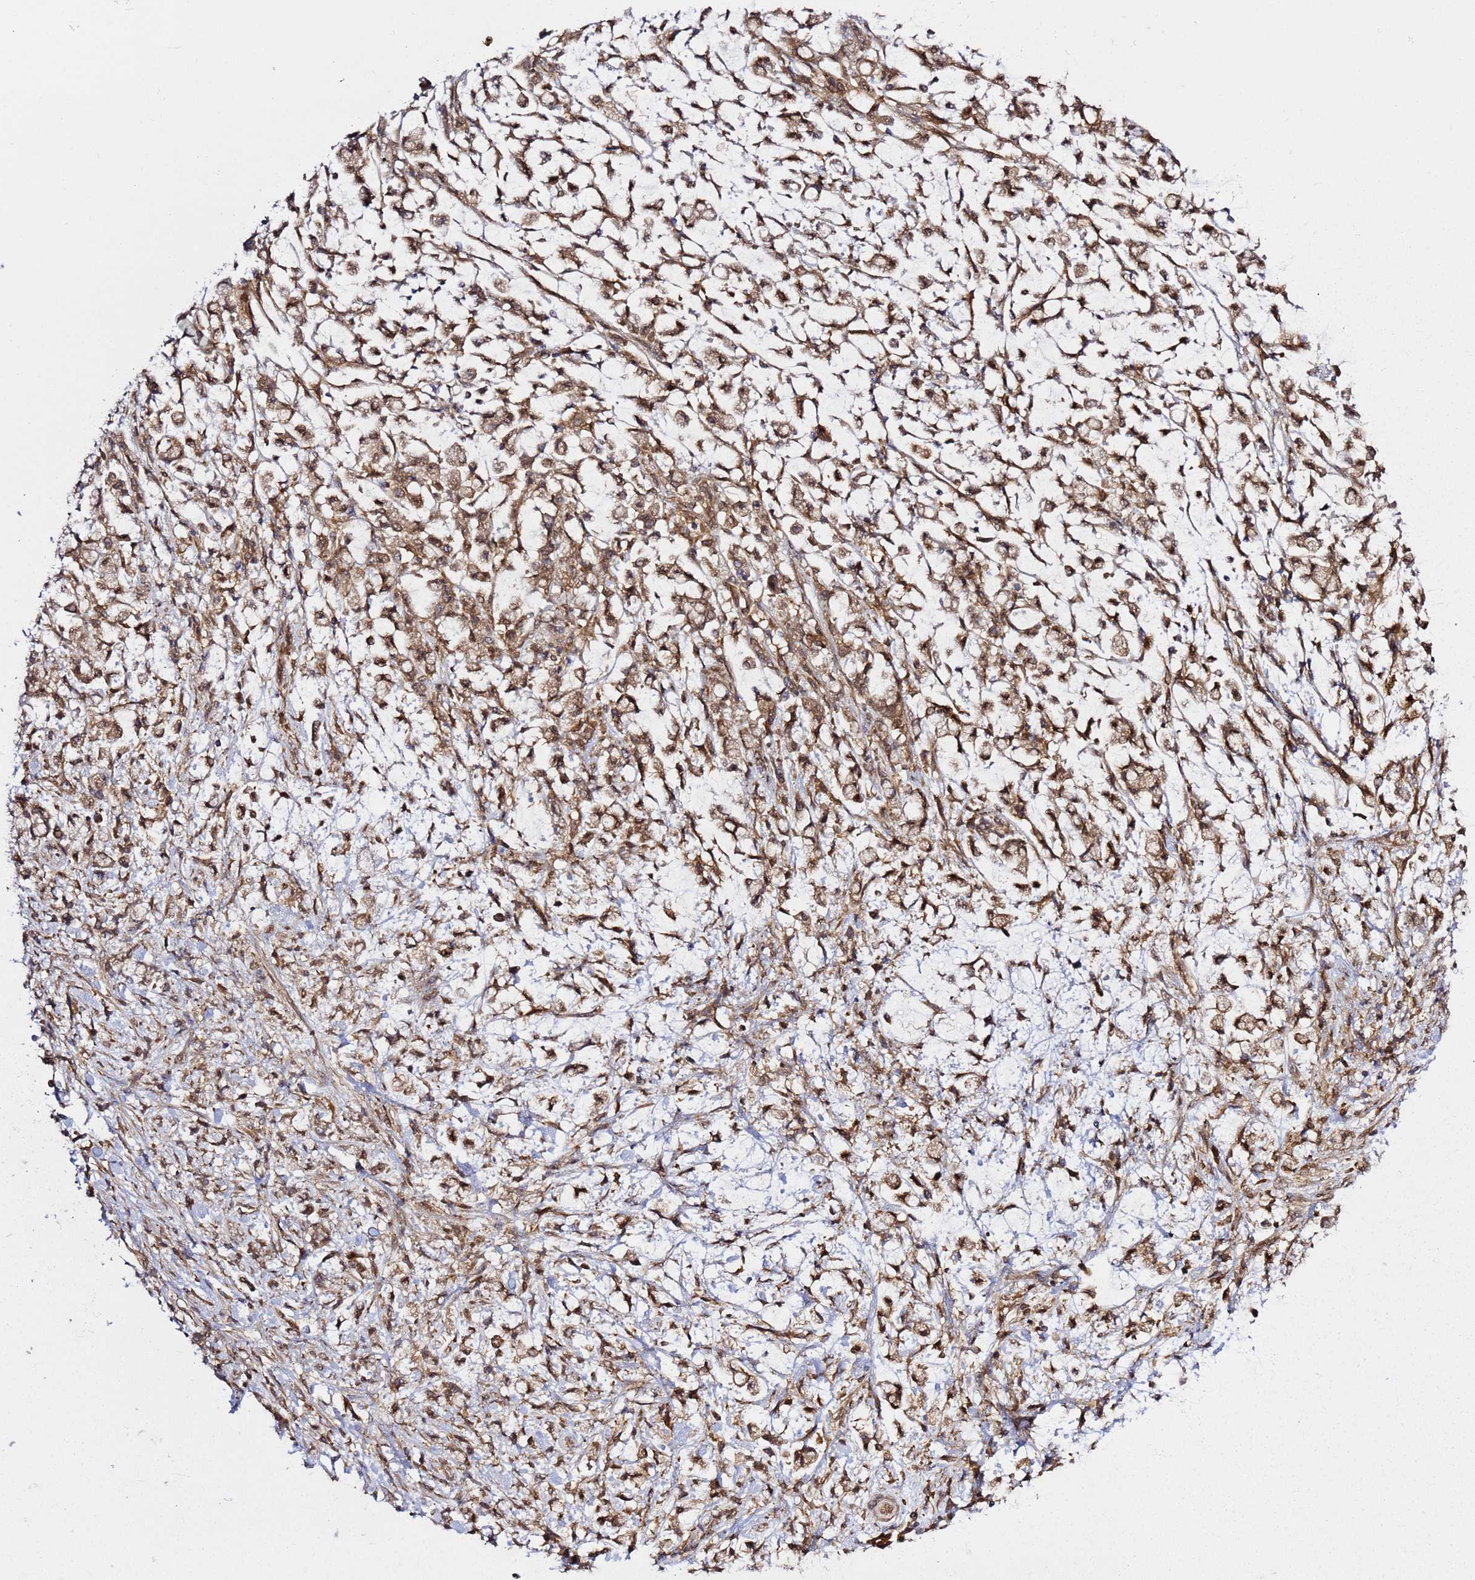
{"staining": {"intensity": "moderate", "quantity": ">75%", "location": "cytoplasmic/membranous"}, "tissue": "stomach cancer", "cell_type": "Tumor cells", "image_type": "cancer", "snomed": [{"axis": "morphology", "description": "Adenocarcinoma, NOS"}, {"axis": "topography", "description": "Stomach"}], "caption": "Stomach cancer (adenocarcinoma) was stained to show a protein in brown. There is medium levels of moderate cytoplasmic/membranous positivity in approximately >75% of tumor cells. (brown staining indicates protein expression, while blue staining denotes nuclei).", "gene": "PRKAB2", "patient": {"sex": "female", "age": 60}}